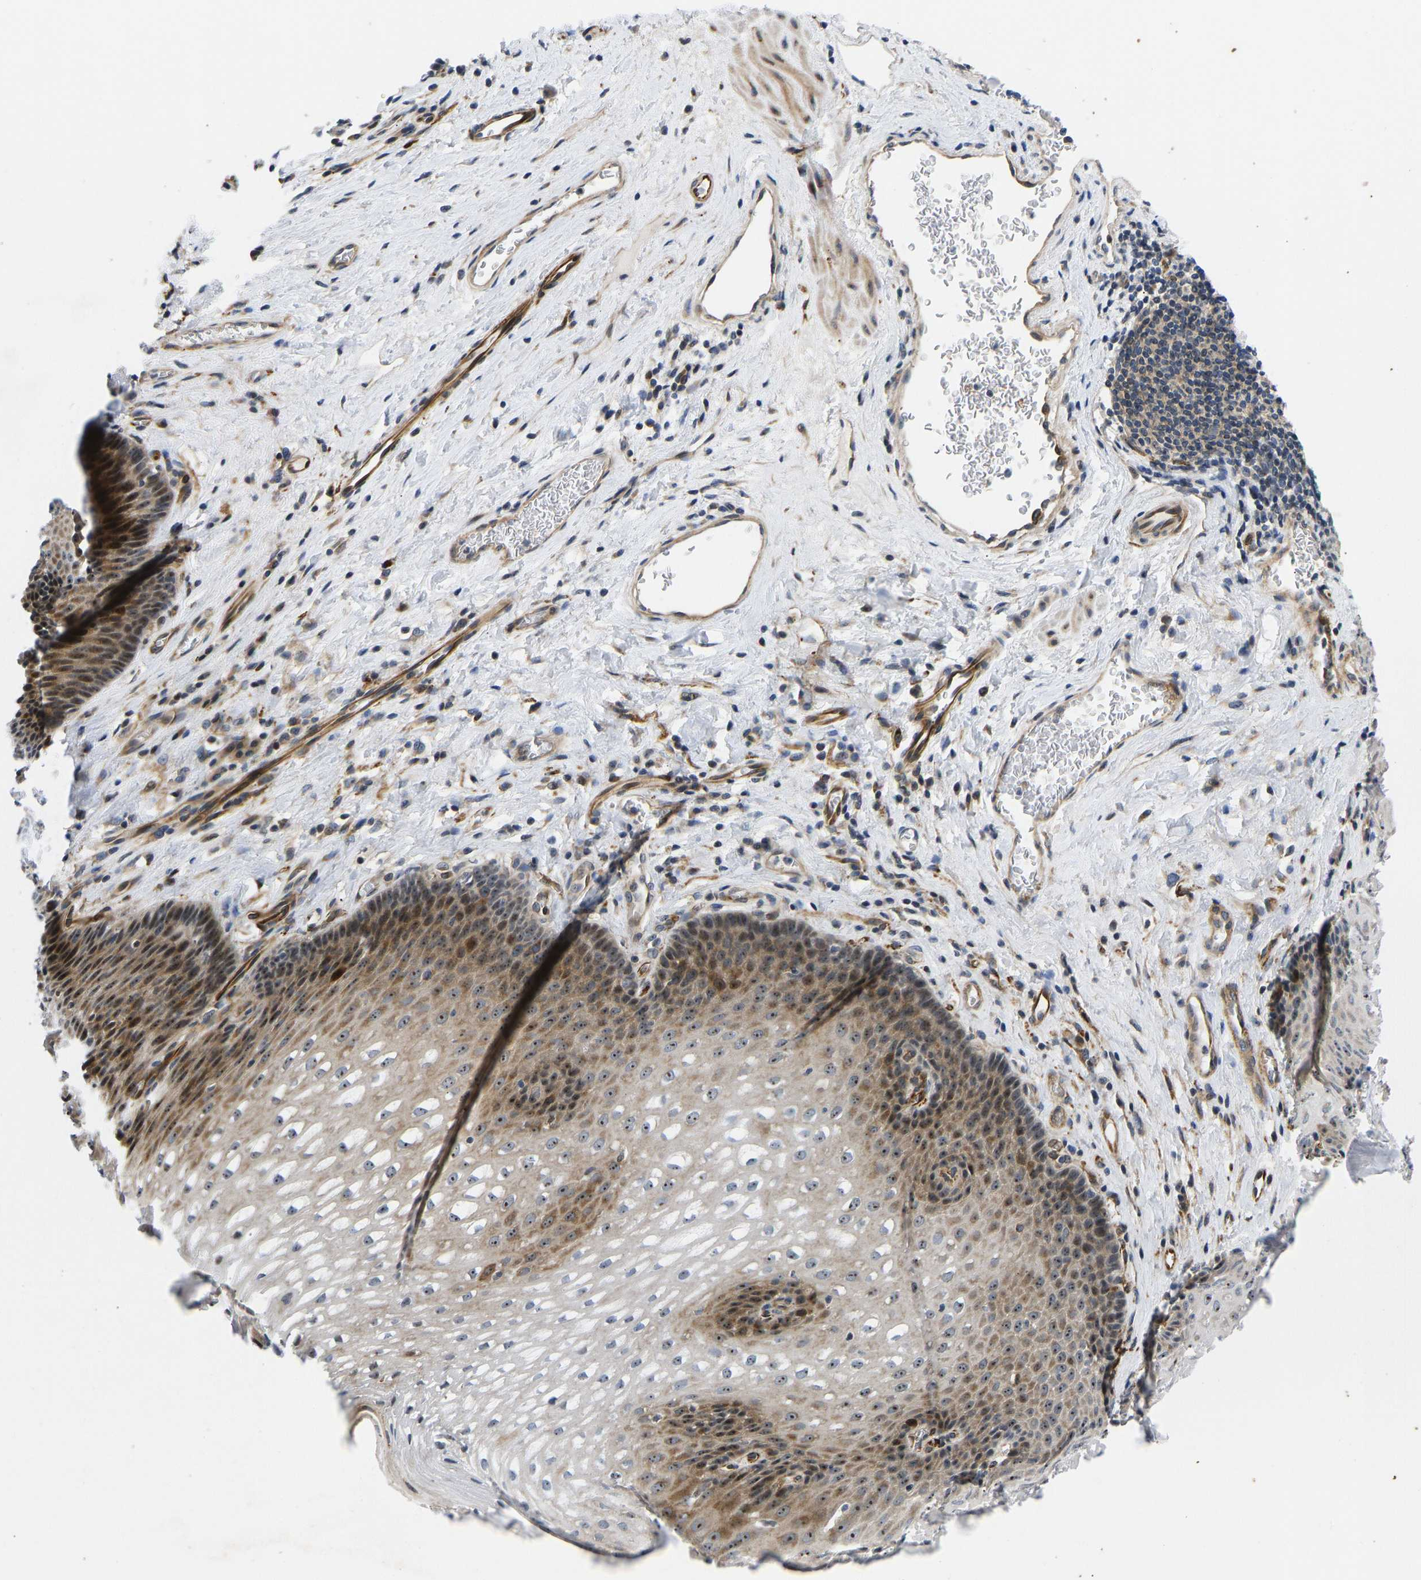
{"staining": {"intensity": "moderate", "quantity": "25%-75%", "location": "cytoplasmic/membranous,nuclear"}, "tissue": "esophagus", "cell_type": "Squamous epithelial cells", "image_type": "normal", "snomed": [{"axis": "morphology", "description": "Normal tissue, NOS"}, {"axis": "topography", "description": "Esophagus"}], "caption": "Immunohistochemistry (IHC) of unremarkable esophagus exhibits medium levels of moderate cytoplasmic/membranous,nuclear staining in about 25%-75% of squamous epithelial cells.", "gene": "RESF1", "patient": {"sex": "male", "age": 48}}